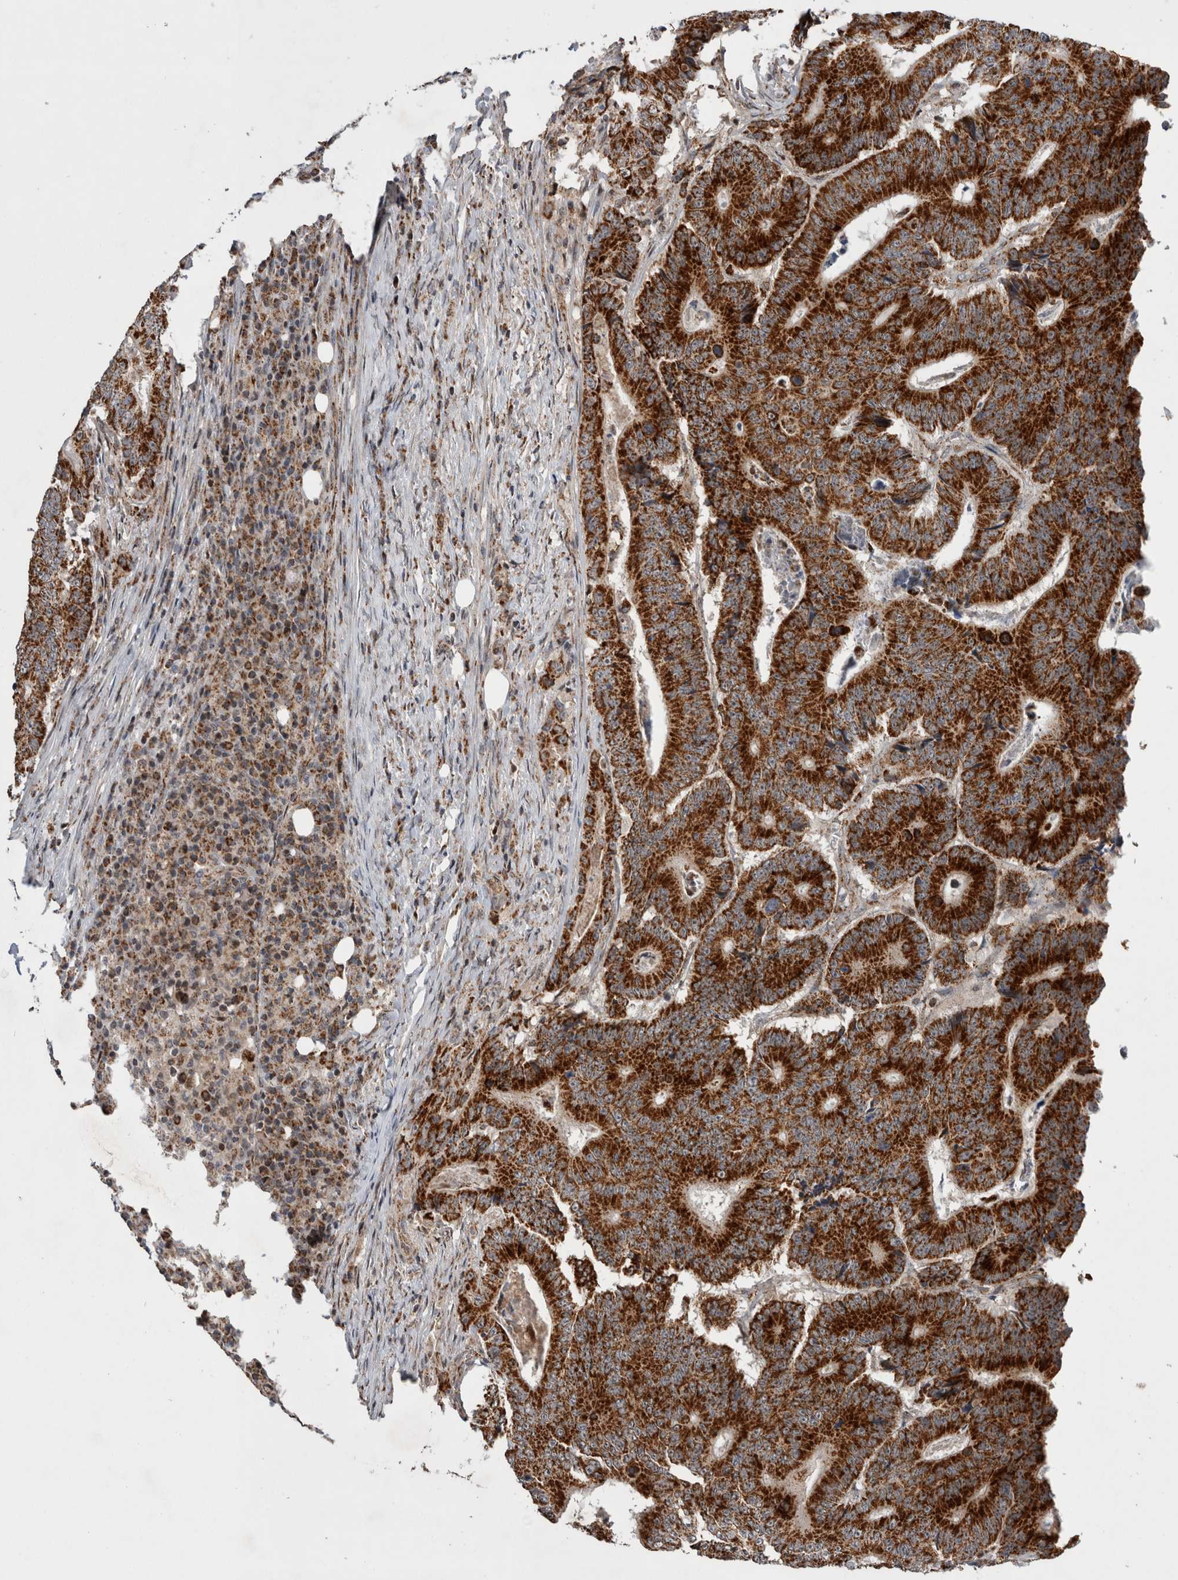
{"staining": {"intensity": "strong", "quantity": ">75%", "location": "cytoplasmic/membranous"}, "tissue": "colorectal cancer", "cell_type": "Tumor cells", "image_type": "cancer", "snomed": [{"axis": "morphology", "description": "Adenocarcinoma, NOS"}, {"axis": "topography", "description": "Colon"}], "caption": "IHC micrograph of neoplastic tissue: human colorectal adenocarcinoma stained using immunohistochemistry displays high levels of strong protein expression localized specifically in the cytoplasmic/membranous of tumor cells, appearing as a cytoplasmic/membranous brown color.", "gene": "MRPL37", "patient": {"sex": "male", "age": 83}}